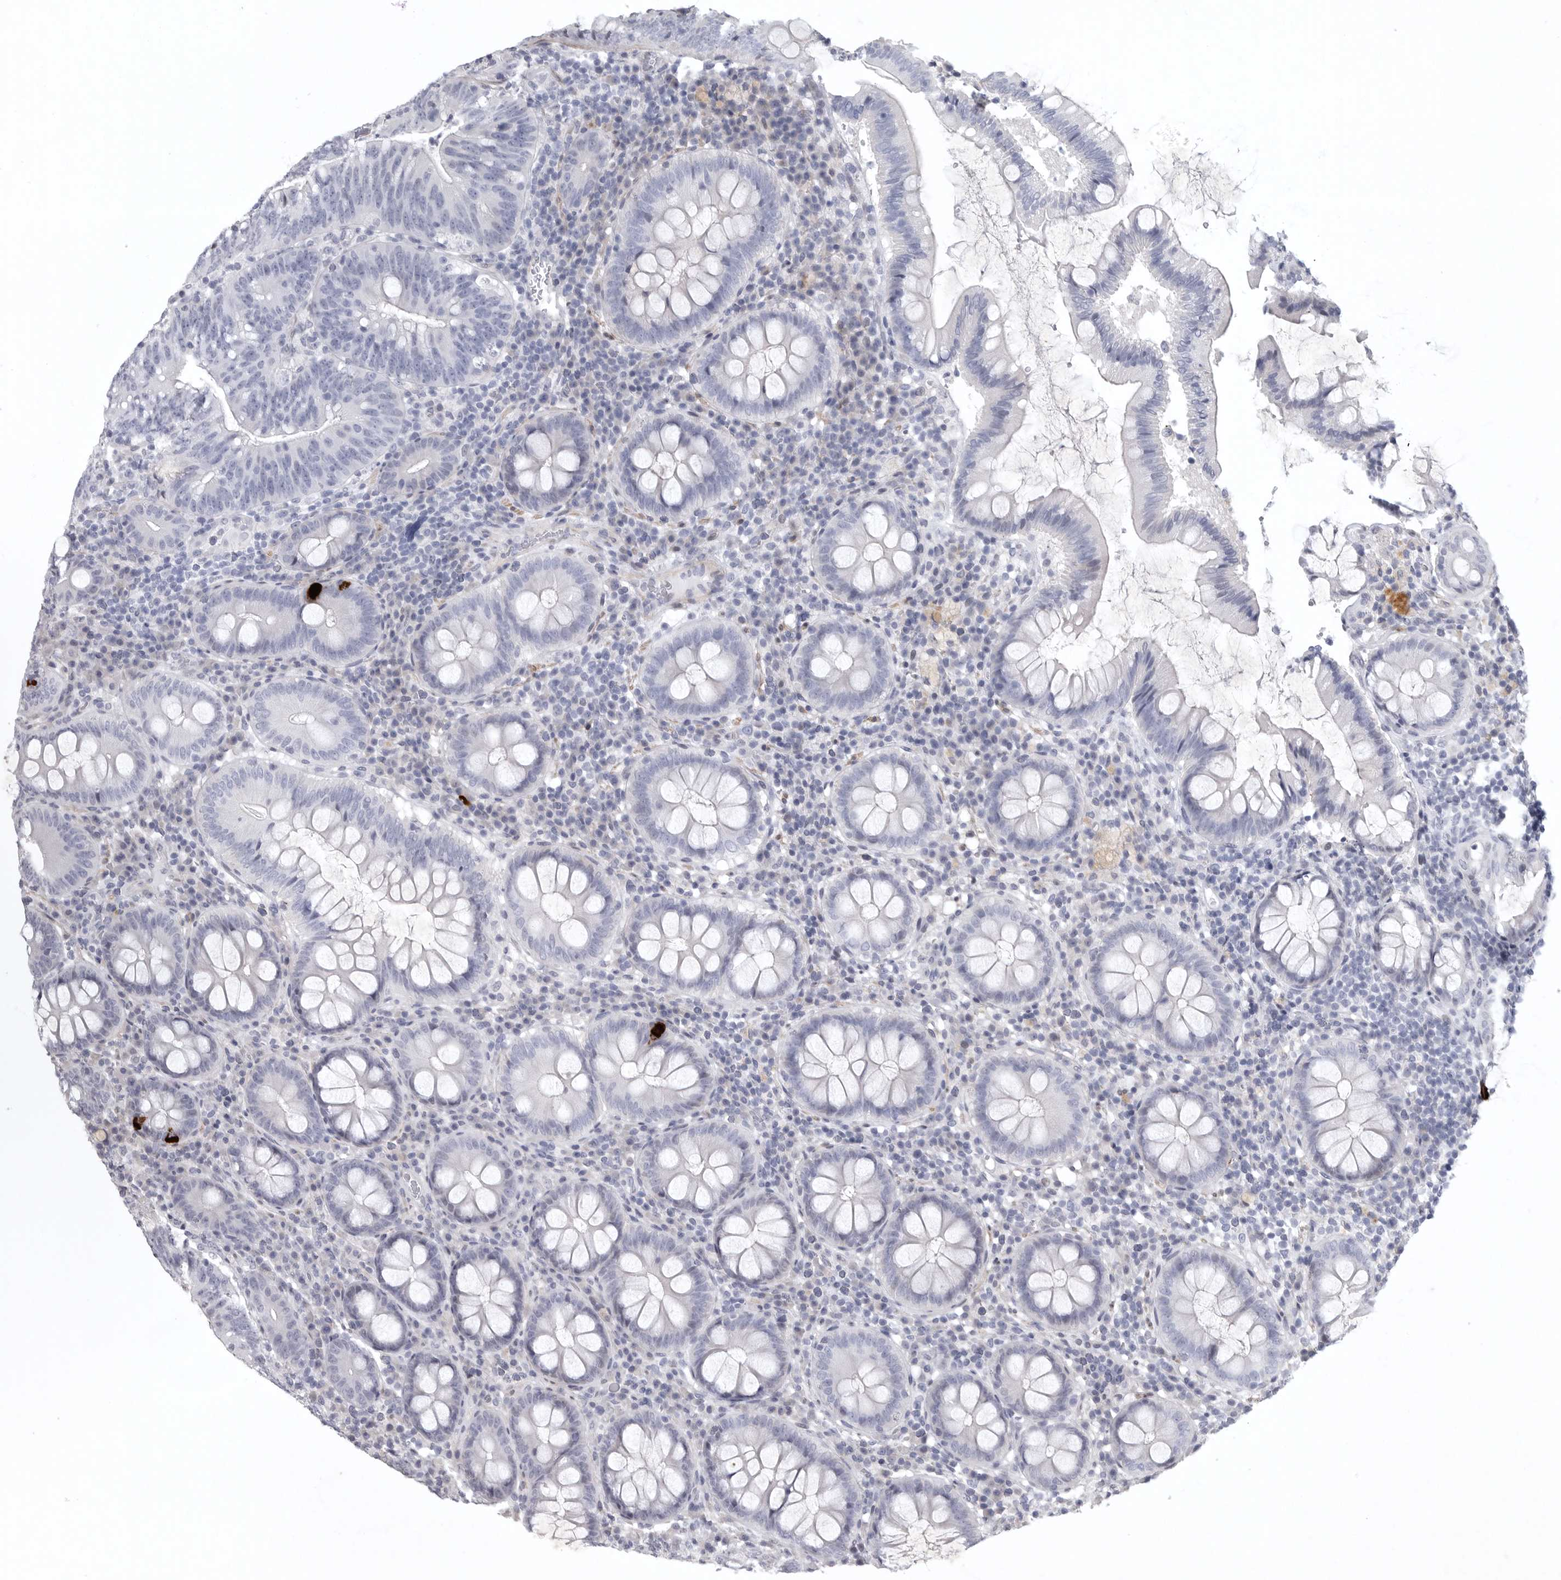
{"staining": {"intensity": "negative", "quantity": "none", "location": "none"}, "tissue": "colorectal cancer", "cell_type": "Tumor cells", "image_type": "cancer", "snomed": [{"axis": "morphology", "description": "Adenocarcinoma, NOS"}, {"axis": "topography", "description": "Colon"}], "caption": "IHC of human colorectal adenocarcinoma exhibits no staining in tumor cells.", "gene": "TNR", "patient": {"sex": "female", "age": 66}}